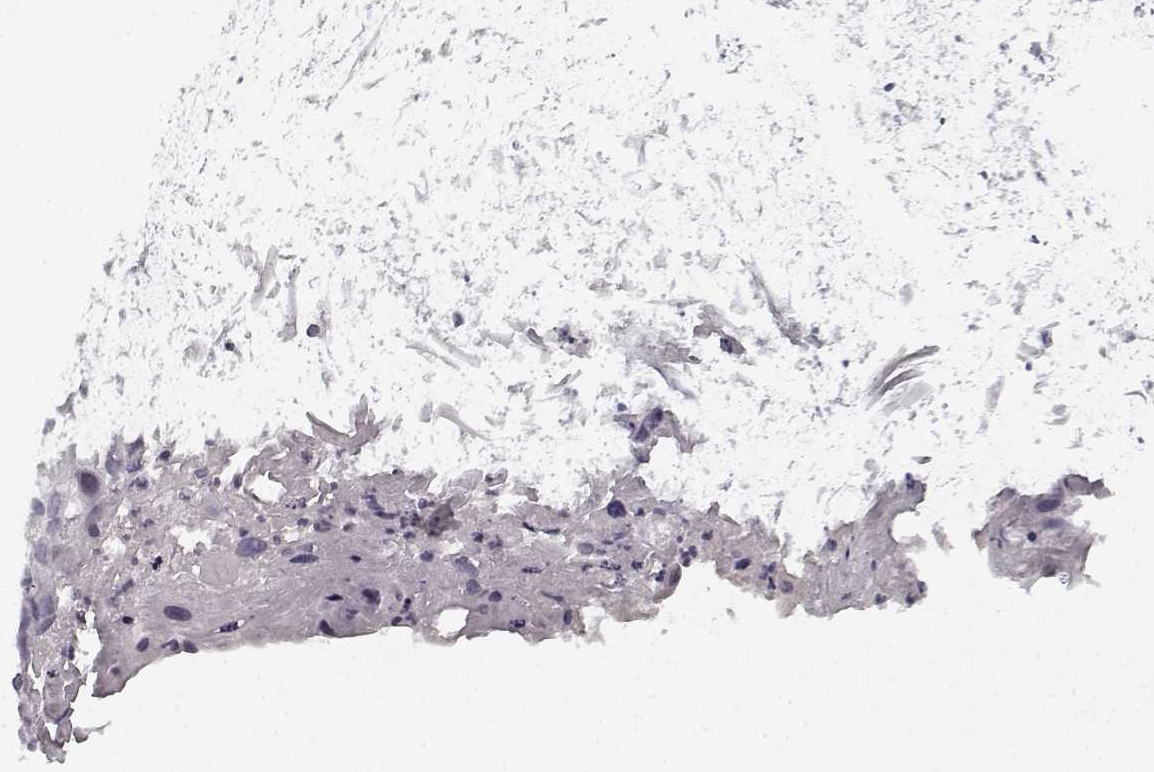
{"staining": {"intensity": "negative", "quantity": "none", "location": "none"}, "tissue": "cervical cancer", "cell_type": "Tumor cells", "image_type": "cancer", "snomed": [{"axis": "morphology", "description": "Squamous cell carcinoma, NOS"}, {"axis": "topography", "description": "Cervix"}], "caption": "Protein analysis of cervical cancer exhibits no significant staining in tumor cells. Nuclei are stained in blue.", "gene": "GAD2", "patient": {"sex": "female", "age": 53}}